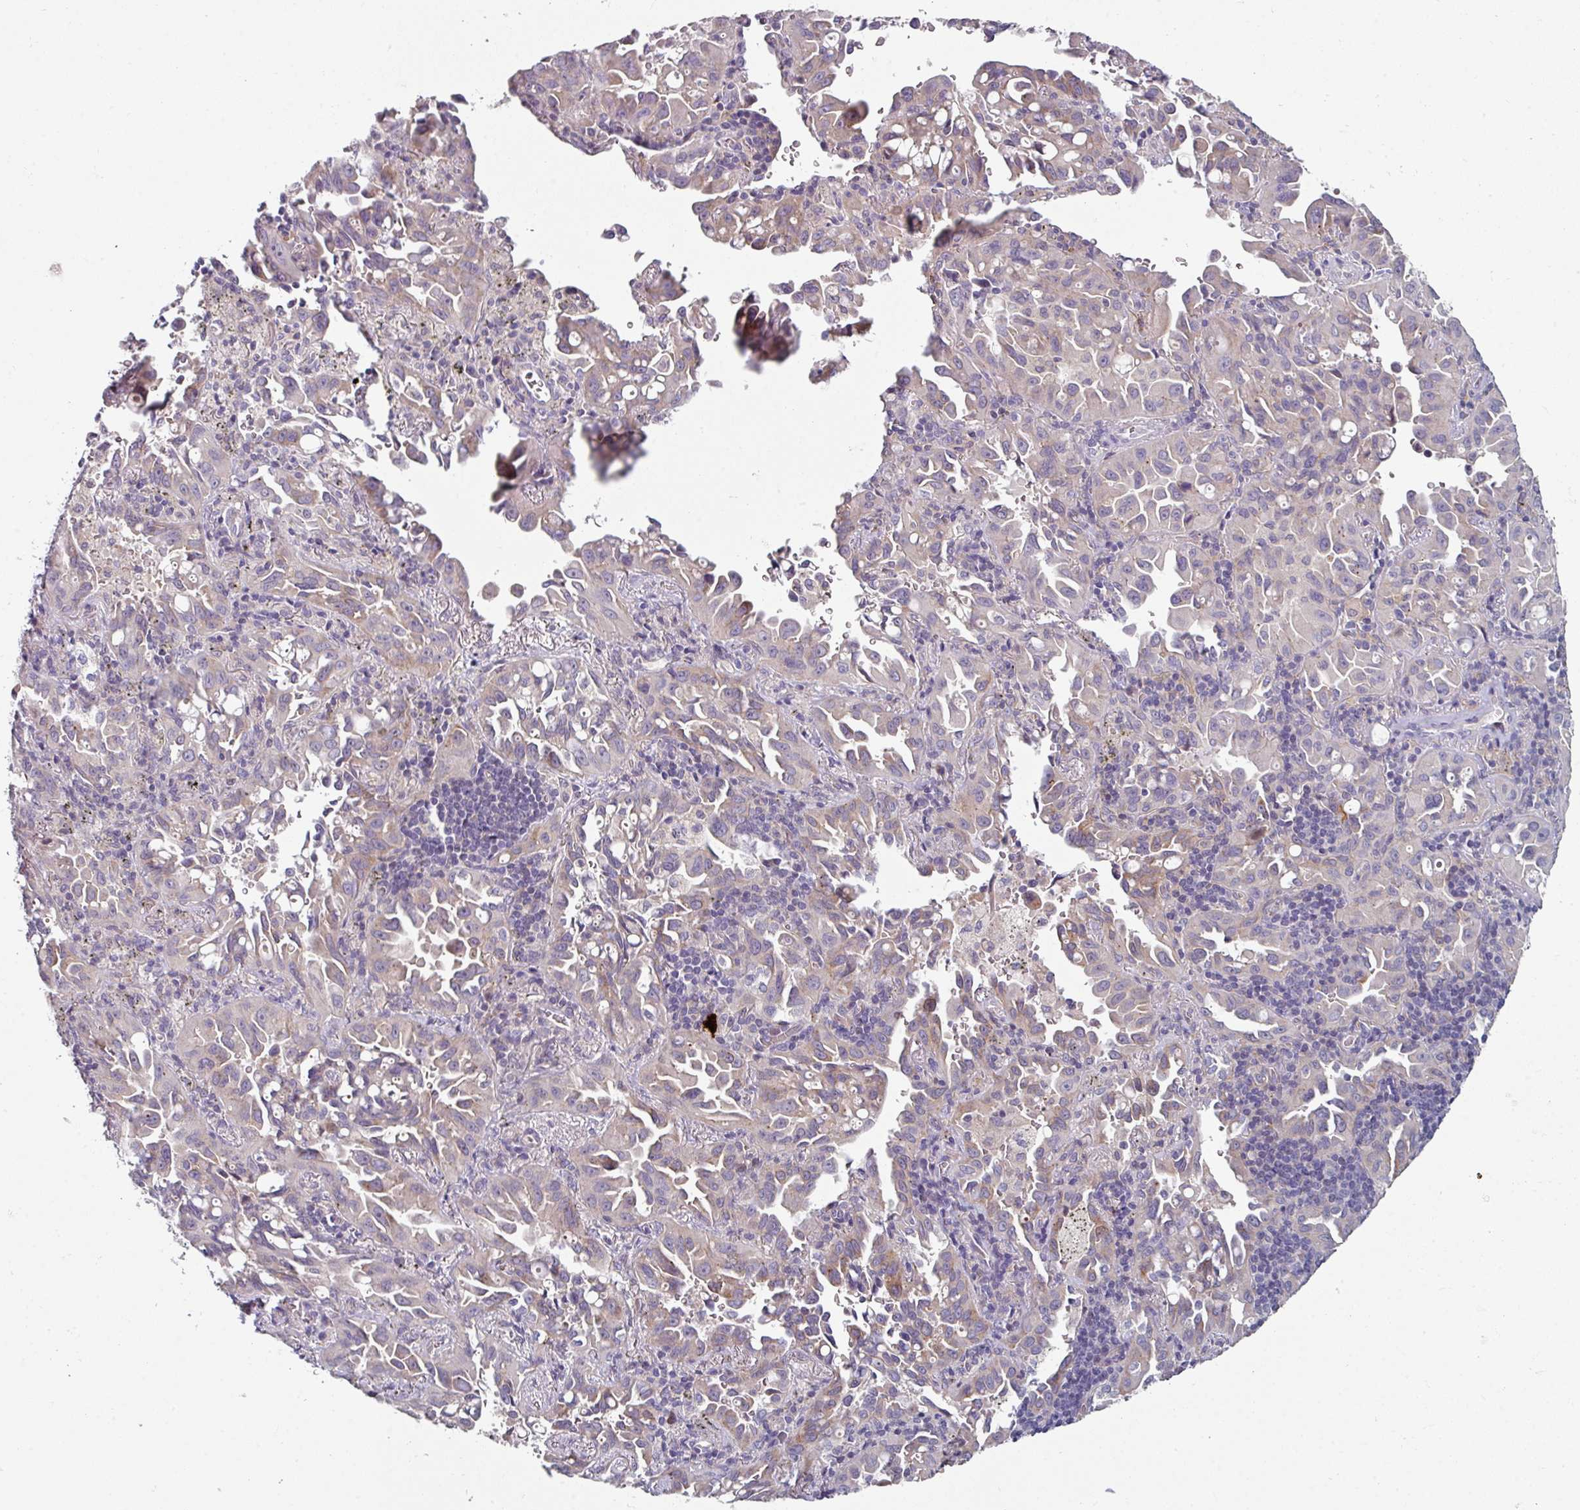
{"staining": {"intensity": "negative", "quantity": "none", "location": "none"}, "tissue": "lung cancer", "cell_type": "Tumor cells", "image_type": "cancer", "snomed": [{"axis": "morphology", "description": "Adenocarcinoma, NOS"}, {"axis": "topography", "description": "Lung"}], "caption": "Immunohistochemistry of human lung cancer displays no positivity in tumor cells.", "gene": "WSB2", "patient": {"sex": "male", "age": 68}}